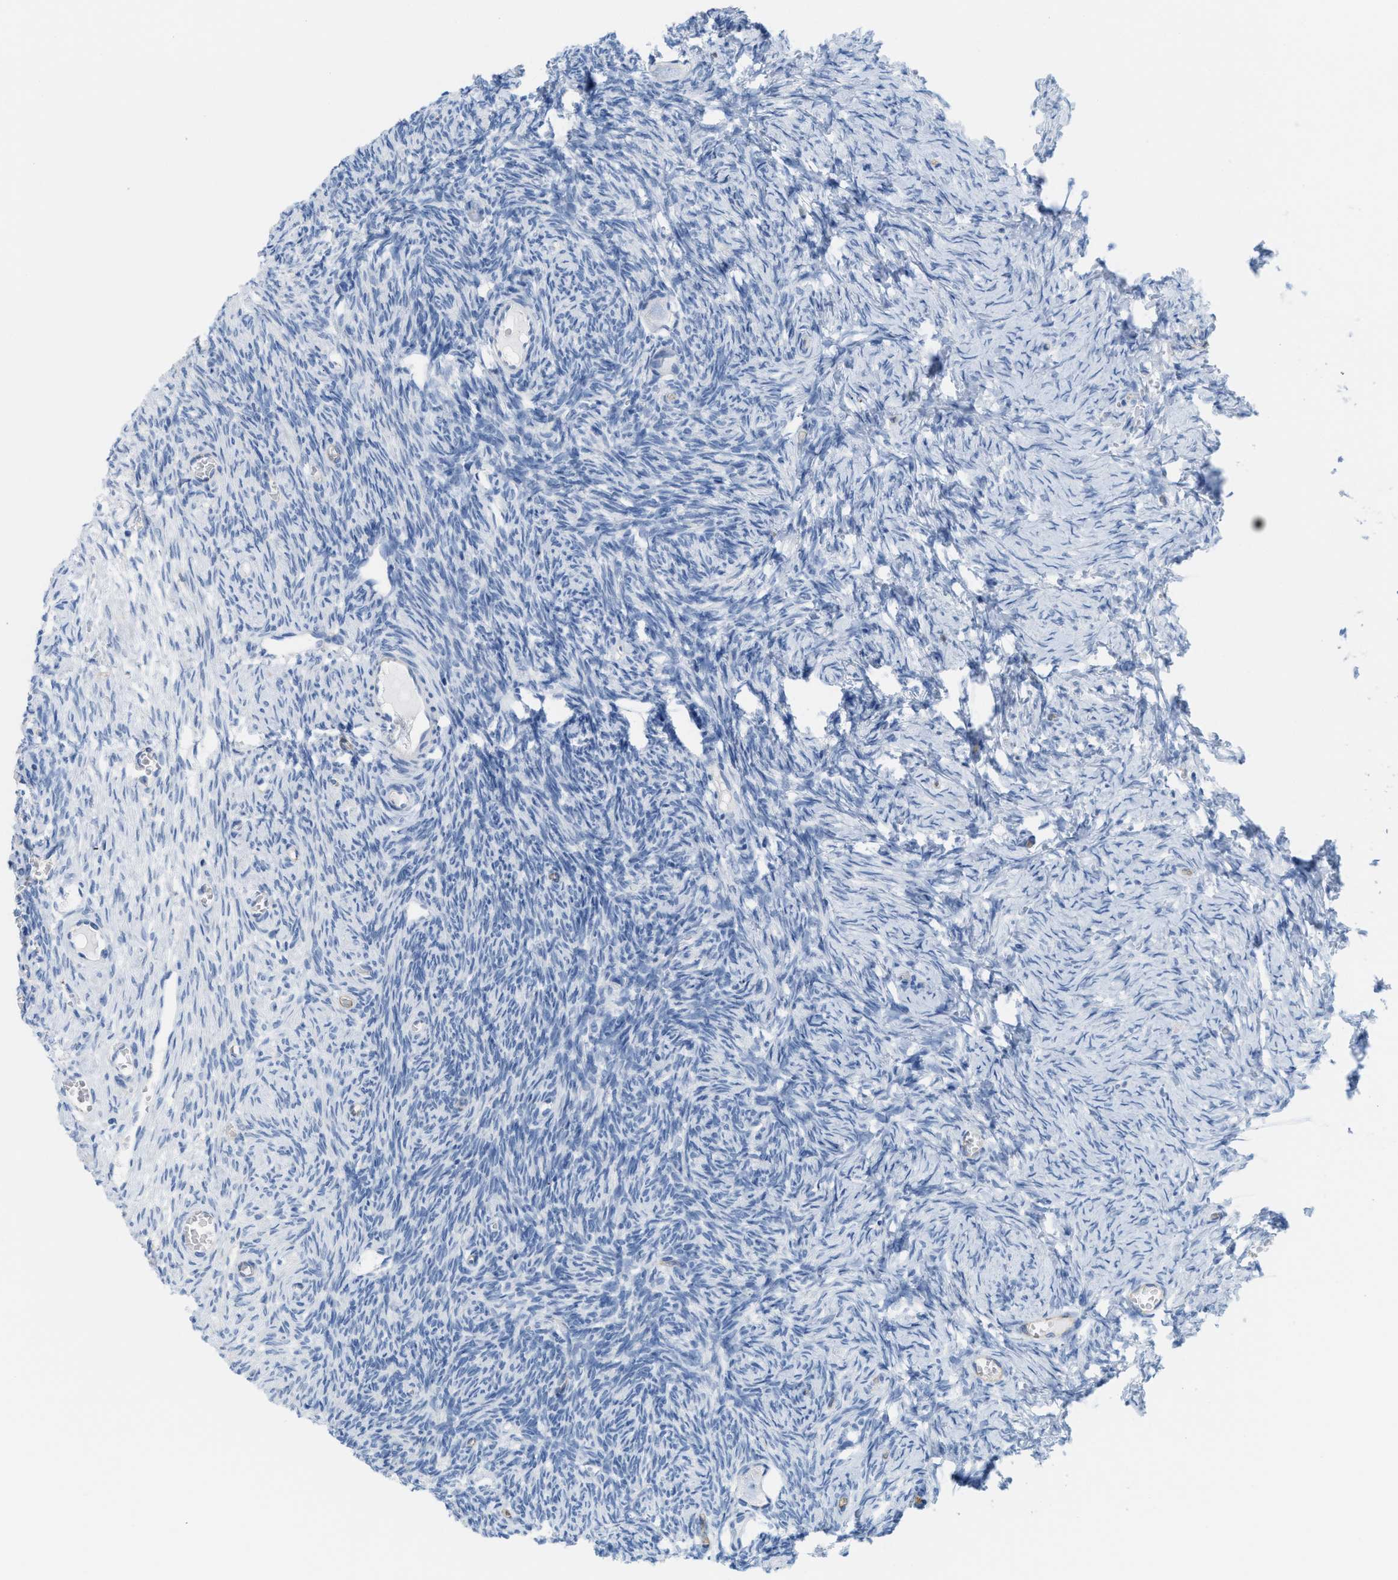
{"staining": {"intensity": "negative", "quantity": "none", "location": "none"}, "tissue": "ovary", "cell_type": "Ovarian stroma cells", "image_type": "normal", "snomed": [{"axis": "morphology", "description": "Normal tissue, NOS"}, {"axis": "topography", "description": "Ovary"}], "caption": "Ovarian stroma cells show no significant positivity in normal ovary.", "gene": "SLC3A2", "patient": {"sex": "female", "age": 27}}